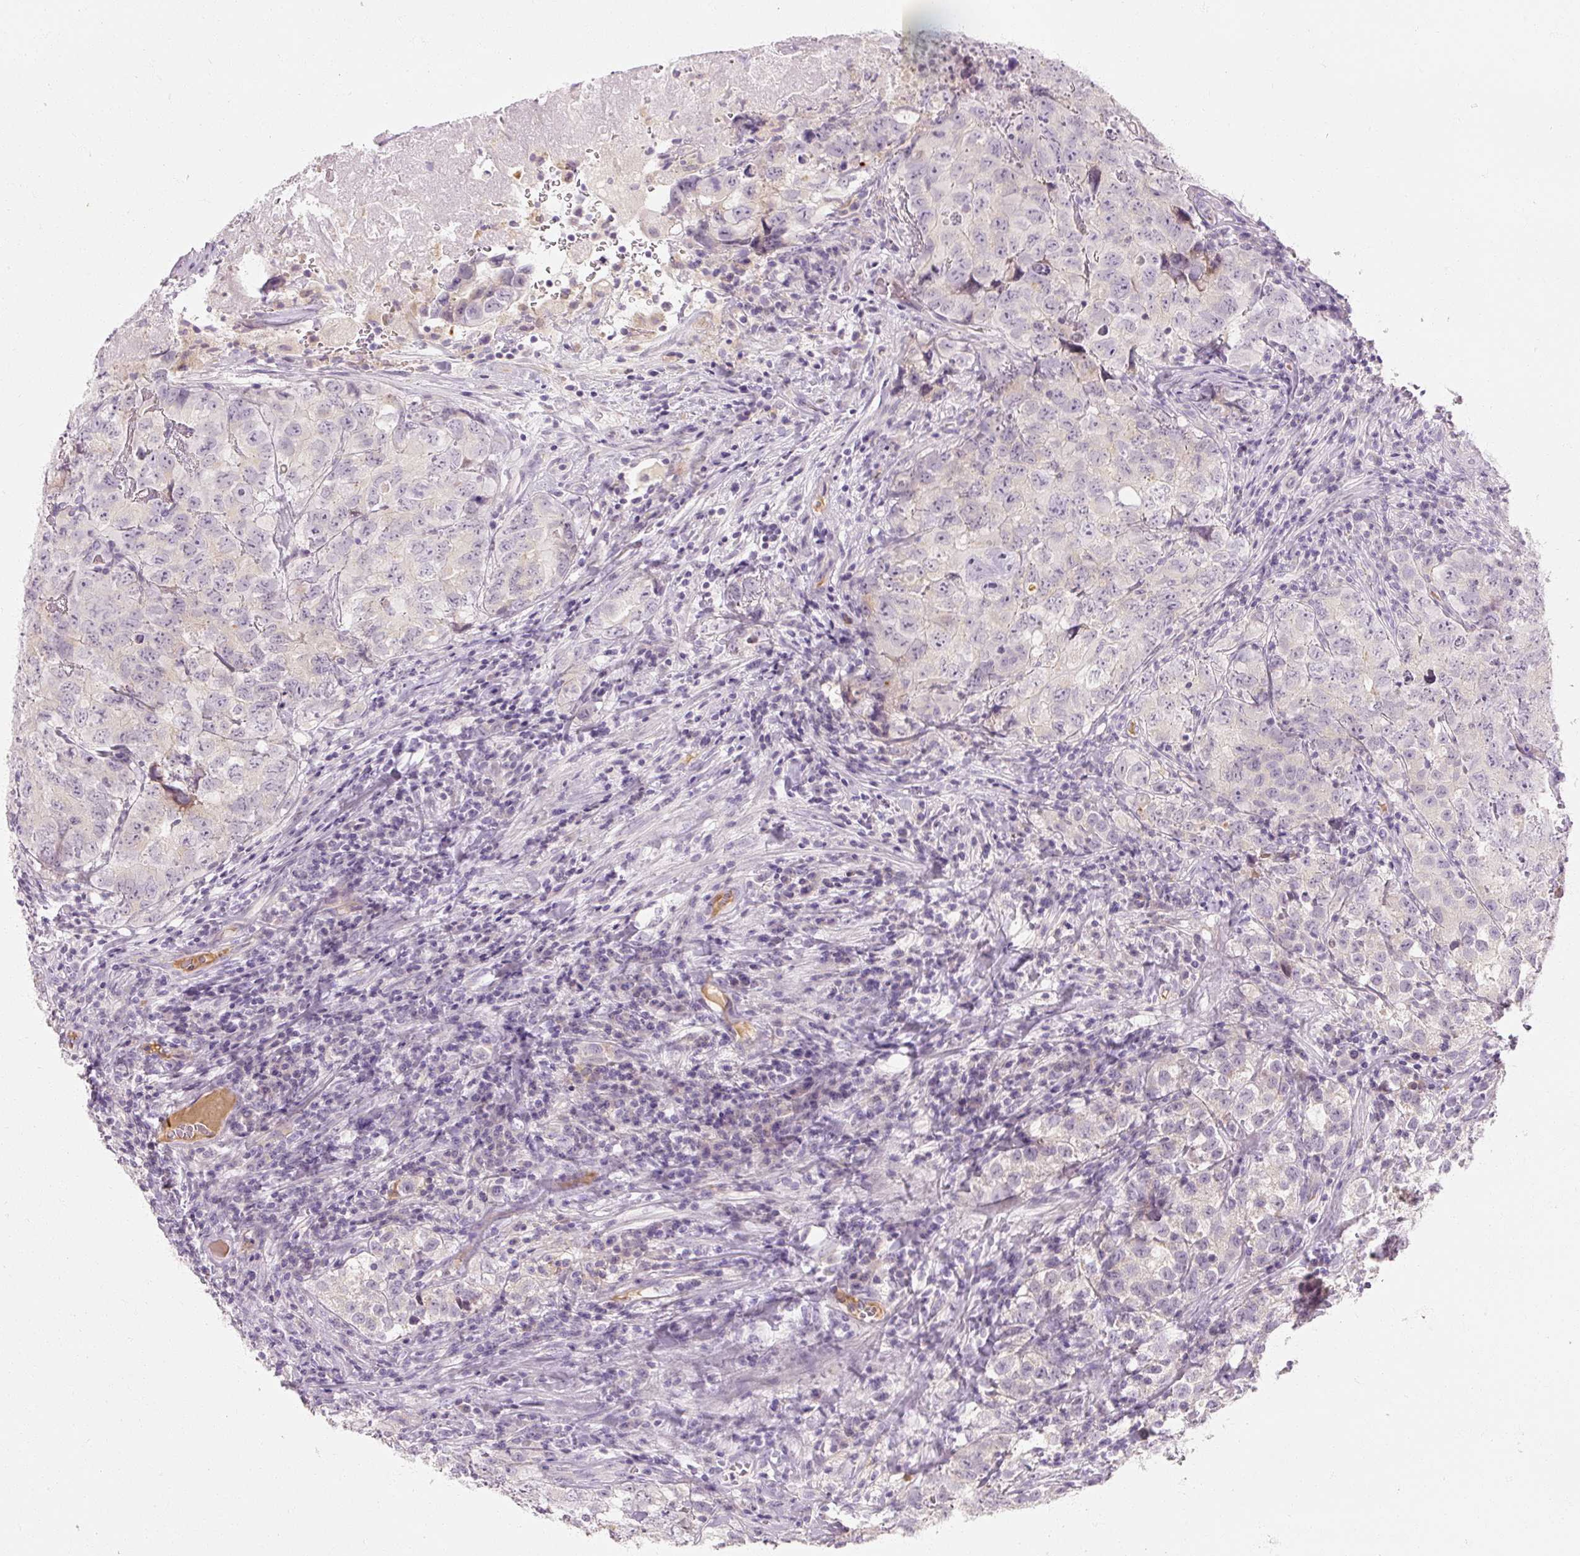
{"staining": {"intensity": "negative", "quantity": "none", "location": "none"}, "tissue": "testis cancer", "cell_type": "Tumor cells", "image_type": "cancer", "snomed": [{"axis": "morphology", "description": "Seminoma, NOS"}, {"axis": "morphology", "description": "Carcinoma, Embryonal, NOS"}, {"axis": "topography", "description": "Testis"}], "caption": "High power microscopy photomicrograph of an IHC micrograph of seminoma (testis), revealing no significant expression in tumor cells.", "gene": "NFE2L3", "patient": {"sex": "male", "age": 43}}